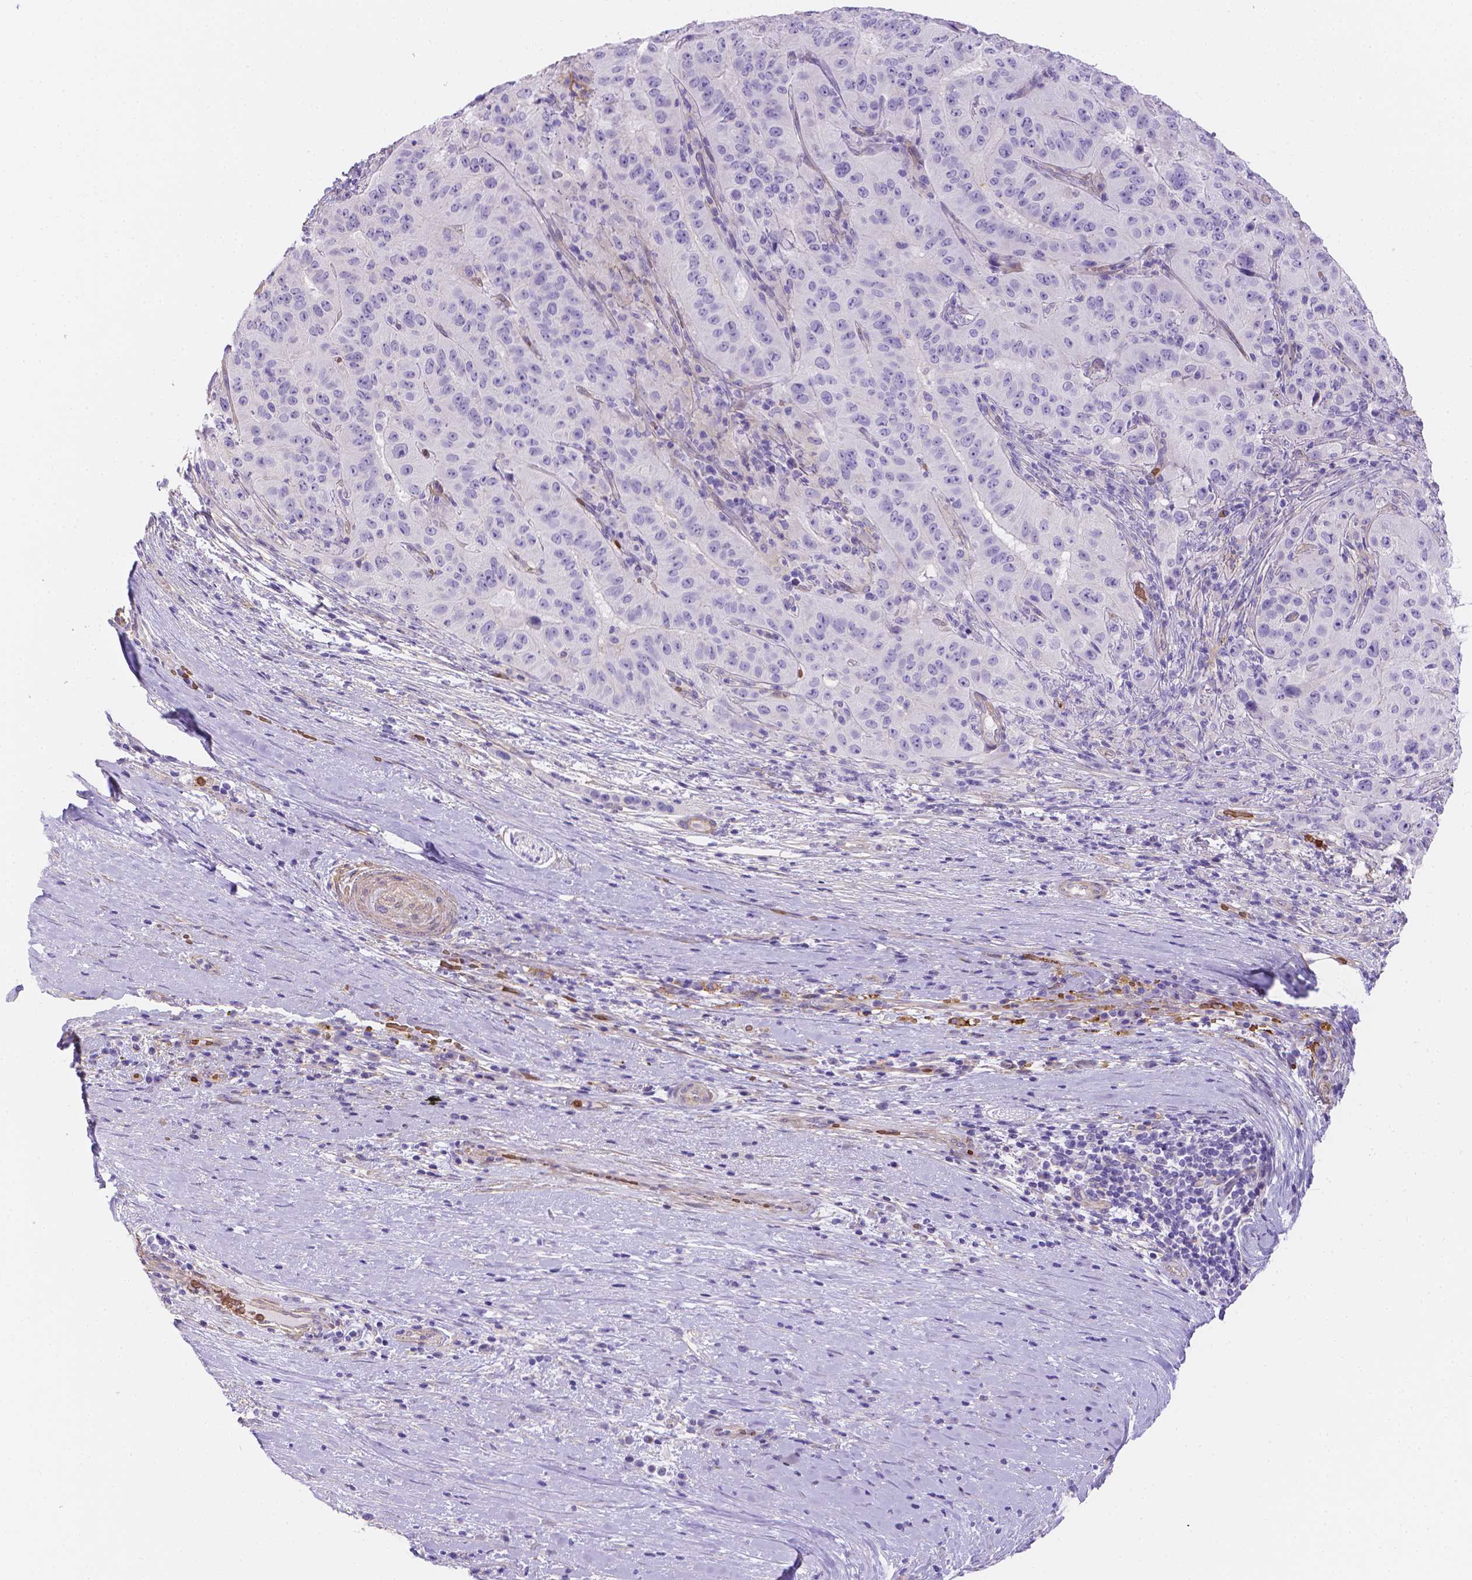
{"staining": {"intensity": "negative", "quantity": "none", "location": "none"}, "tissue": "pancreatic cancer", "cell_type": "Tumor cells", "image_type": "cancer", "snomed": [{"axis": "morphology", "description": "Adenocarcinoma, NOS"}, {"axis": "topography", "description": "Pancreas"}], "caption": "An immunohistochemistry micrograph of pancreatic cancer is shown. There is no staining in tumor cells of pancreatic cancer.", "gene": "SLC40A1", "patient": {"sex": "male", "age": 63}}